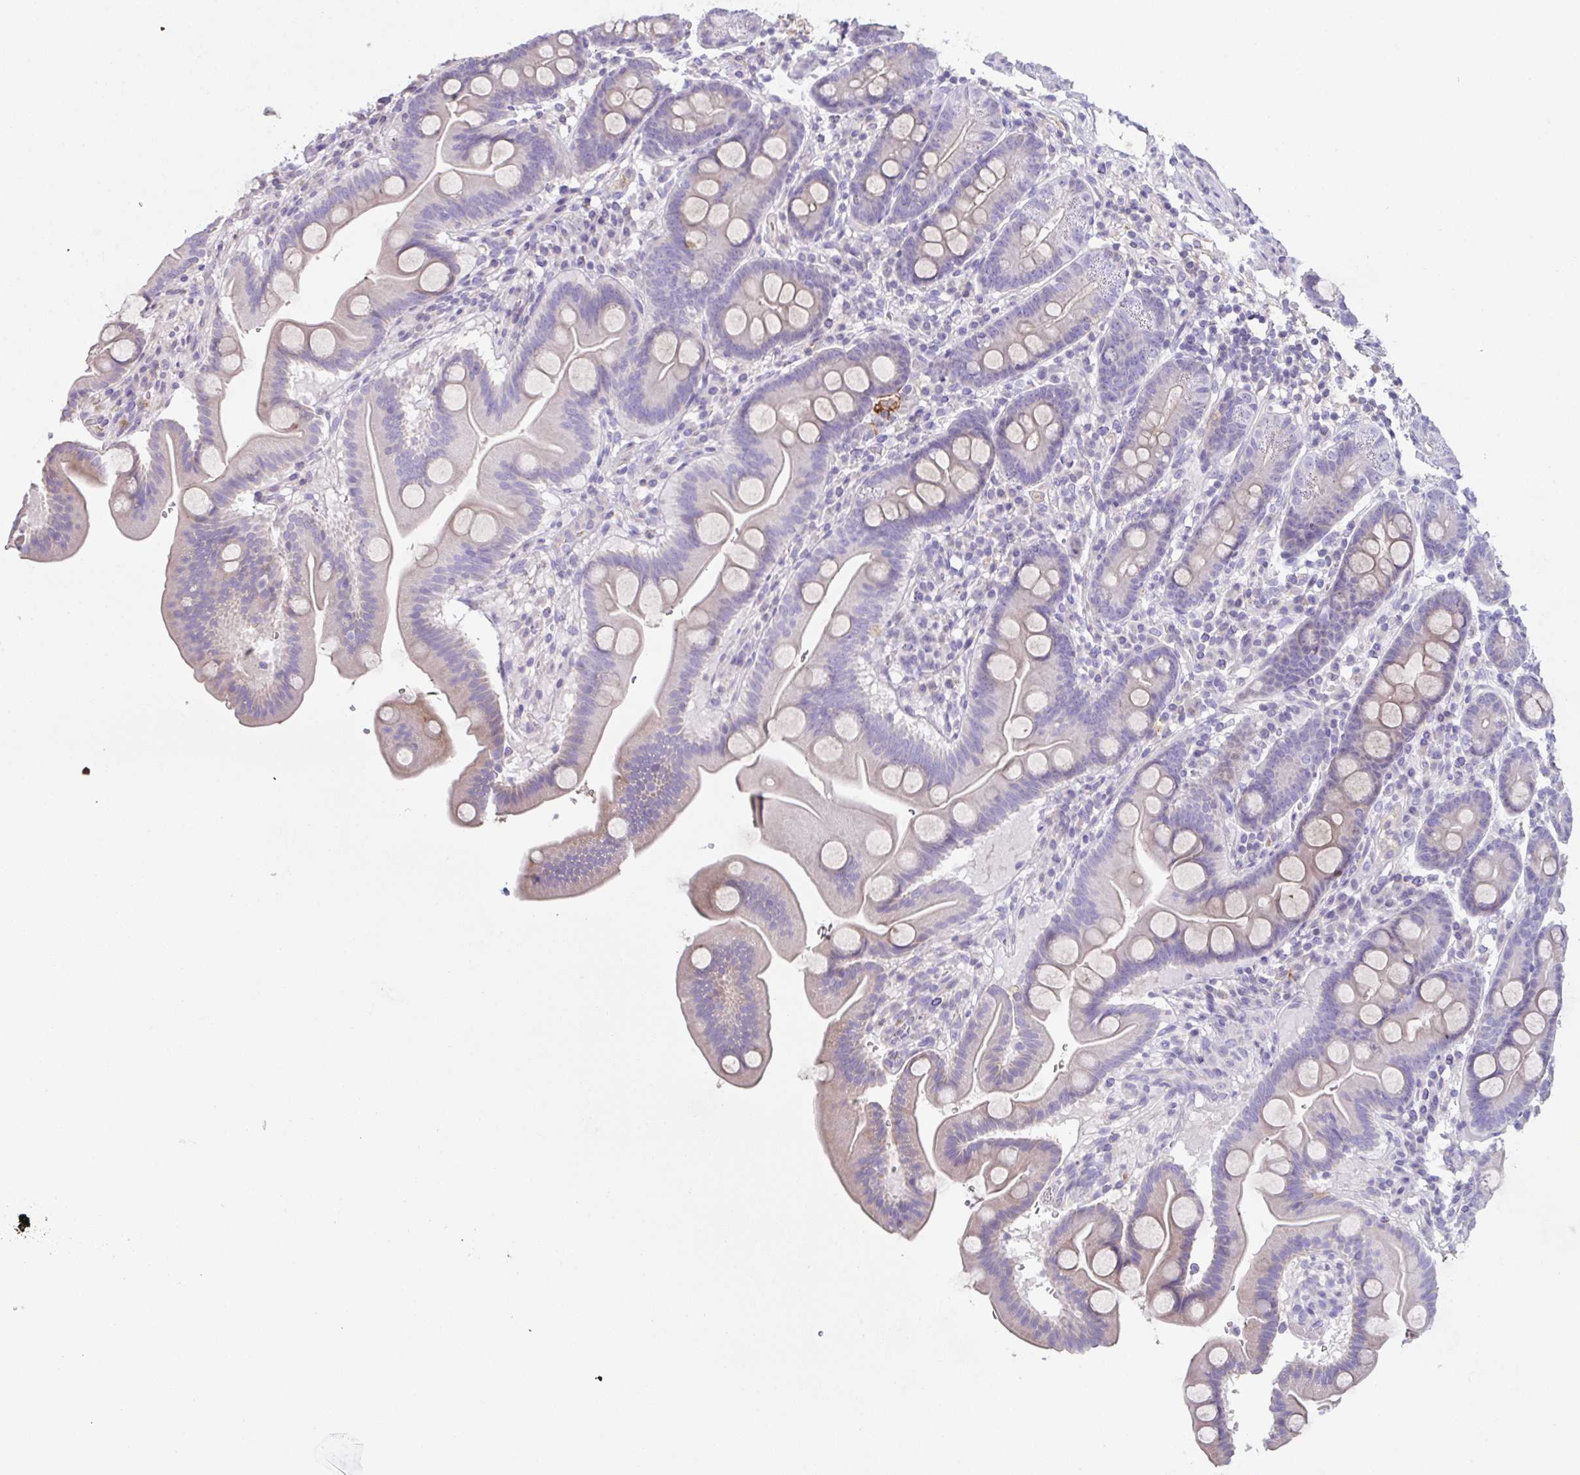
{"staining": {"intensity": "negative", "quantity": "none", "location": "none"}, "tissue": "duodenum", "cell_type": "Glandular cells", "image_type": "normal", "snomed": [{"axis": "morphology", "description": "Normal tissue, NOS"}, {"axis": "topography", "description": "Duodenum"}], "caption": "DAB immunohistochemical staining of normal human duodenum demonstrates no significant staining in glandular cells. (IHC, brightfield microscopy, high magnification).", "gene": "MARCO", "patient": {"sex": "male", "age": 59}}